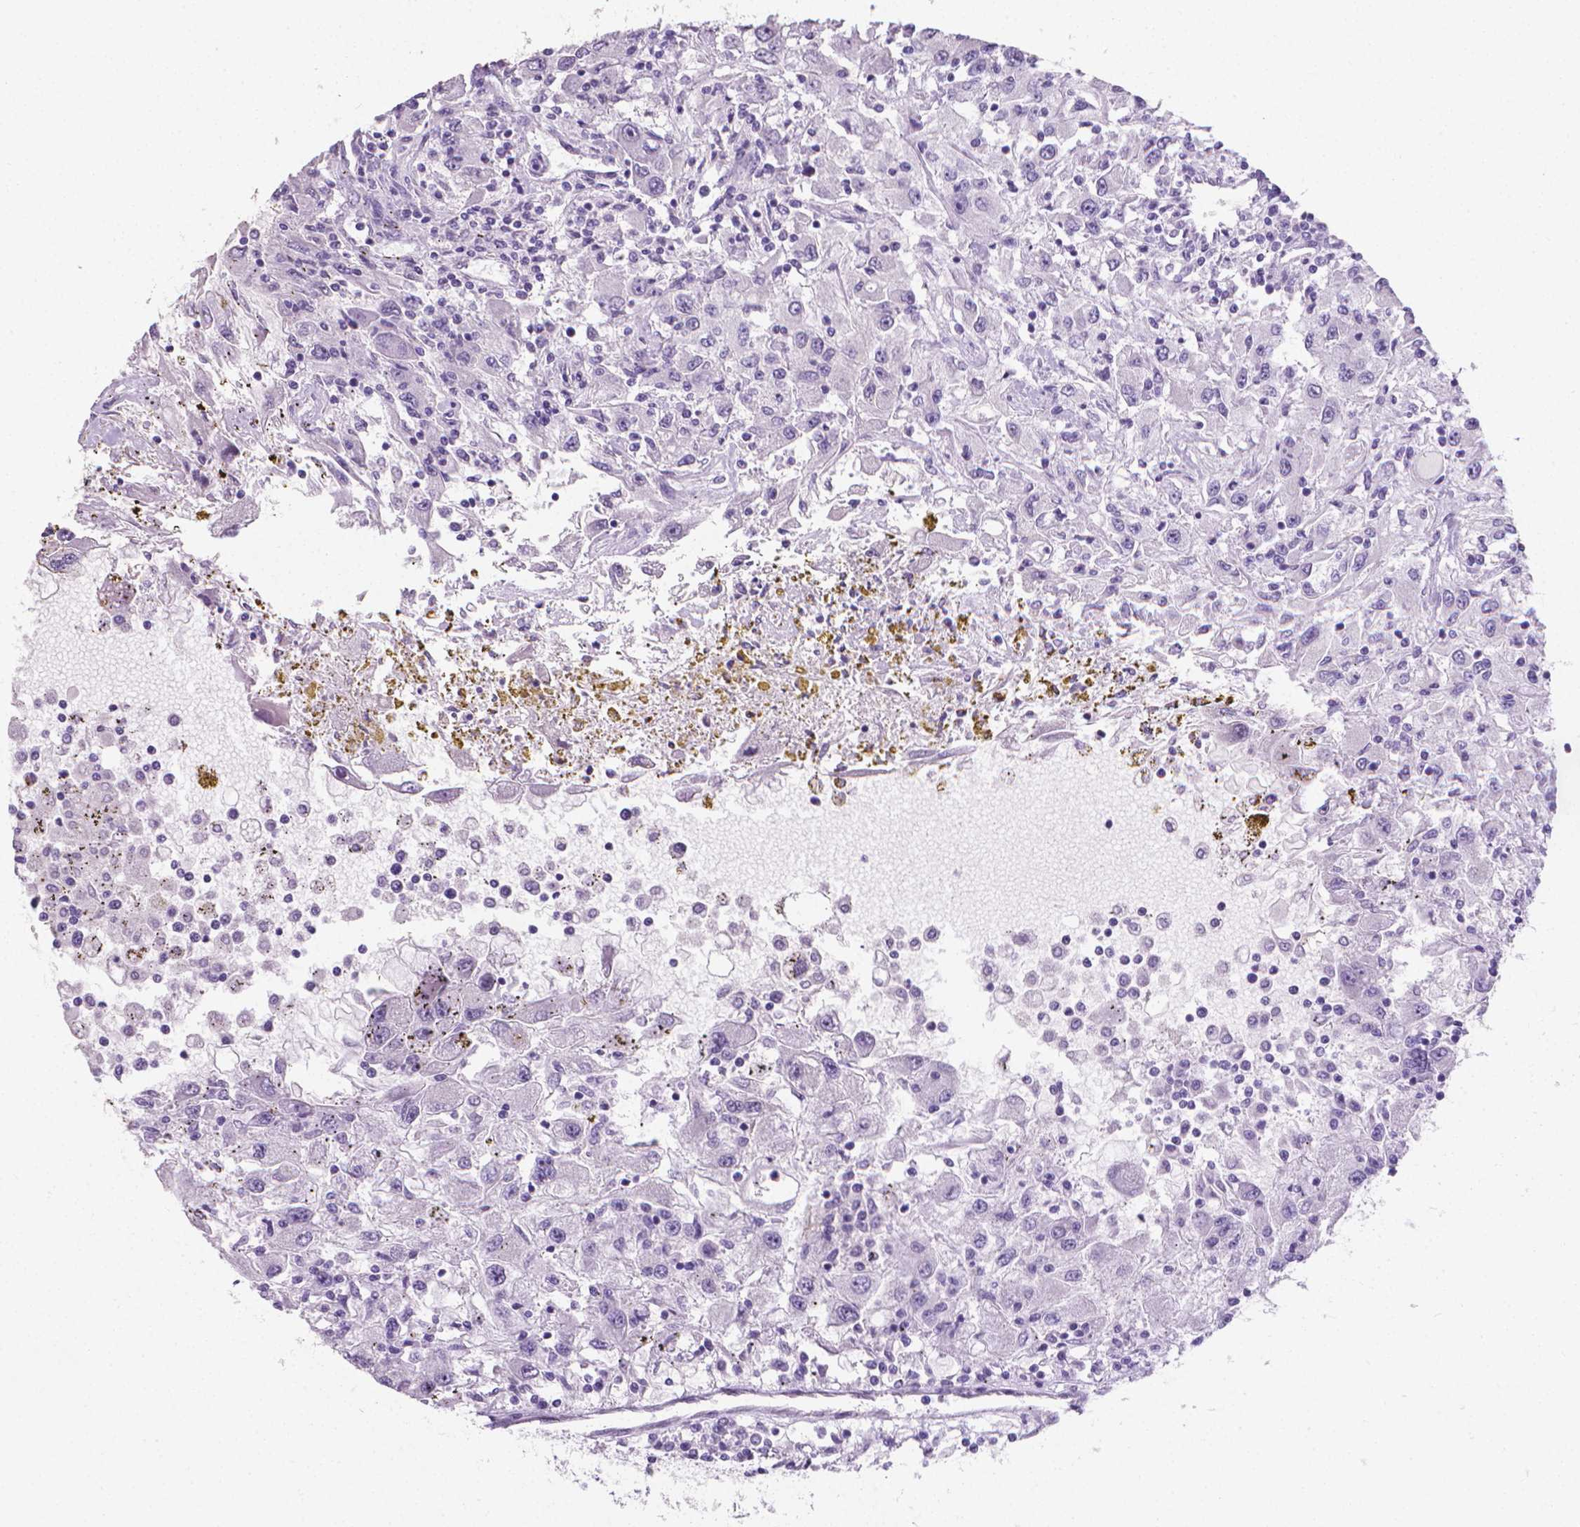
{"staining": {"intensity": "negative", "quantity": "none", "location": "none"}, "tissue": "renal cancer", "cell_type": "Tumor cells", "image_type": "cancer", "snomed": [{"axis": "morphology", "description": "Adenocarcinoma, NOS"}, {"axis": "topography", "description": "Kidney"}], "caption": "Immunohistochemical staining of human renal cancer (adenocarcinoma) demonstrates no significant staining in tumor cells.", "gene": "XPNPEP2", "patient": {"sex": "female", "age": 67}}